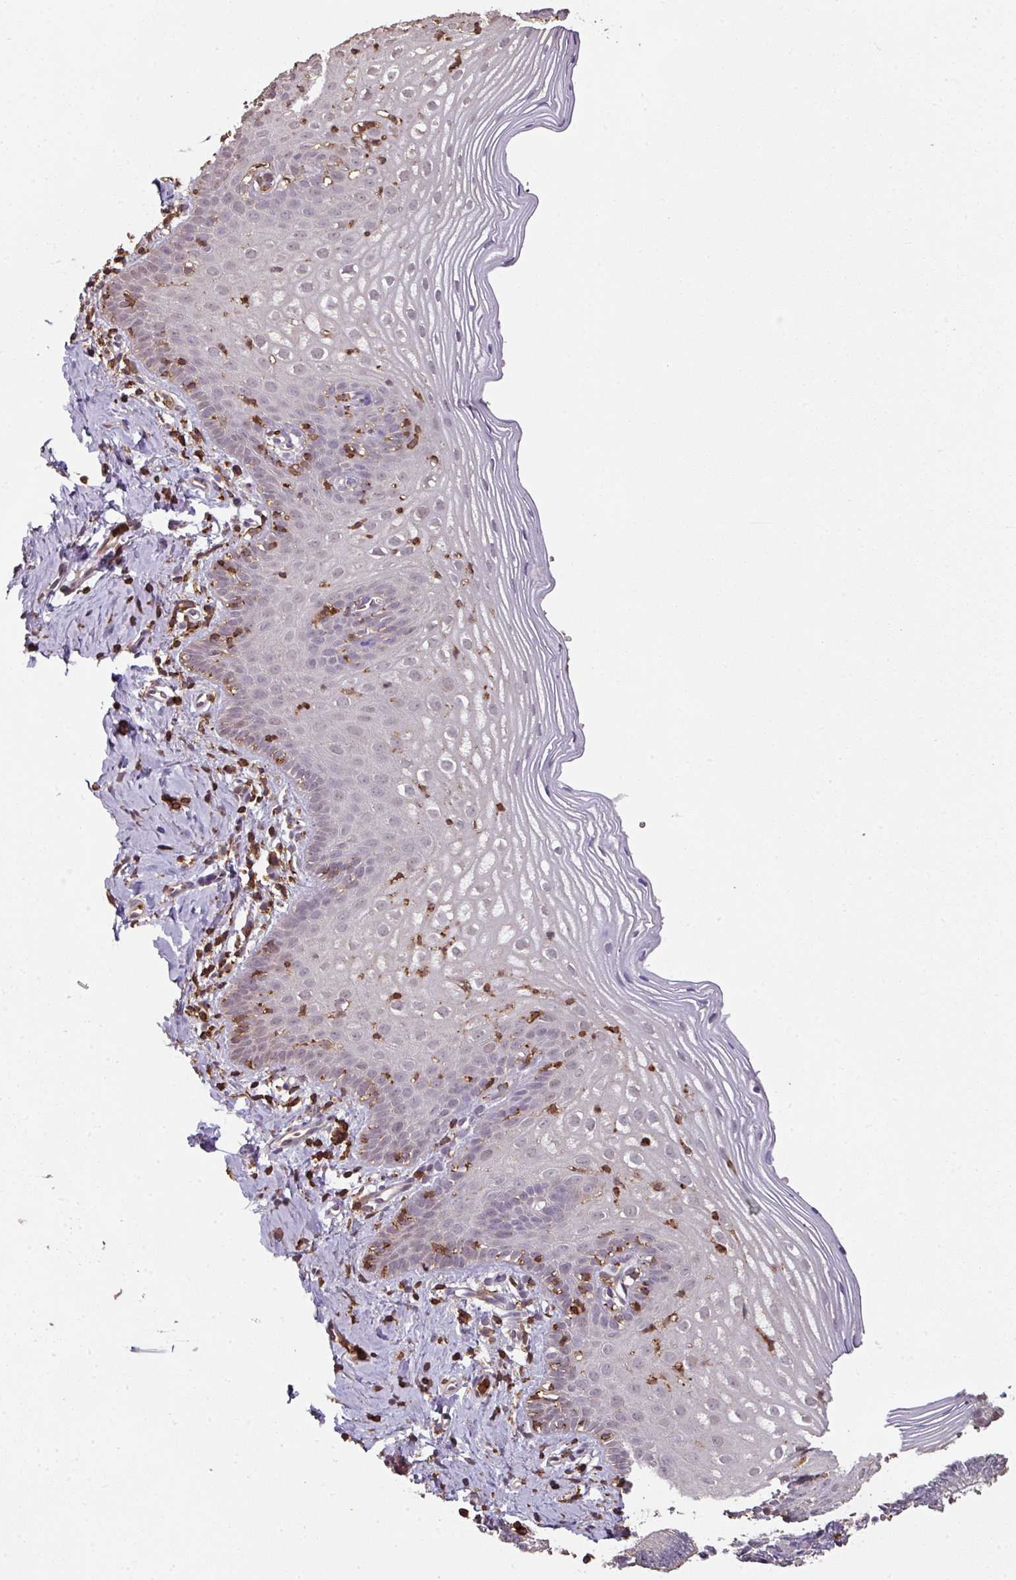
{"staining": {"intensity": "weak", "quantity": ">75%", "location": "cytoplasmic/membranous"}, "tissue": "cervix", "cell_type": "Glandular cells", "image_type": "normal", "snomed": [{"axis": "morphology", "description": "Normal tissue, NOS"}, {"axis": "topography", "description": "Cervix"}], "caption": "Cervix stained with DAB (3,3'-diaminobenzidine) immunohistochemistry demonstrates low levels of weak cytoplasmic/membranous positivity in about >75% of glandular cells. (brown staining indicates protein expression, while blue staining denotes nuclei).", "gene": "OLFML2B", "patient": {"sex": "female", "age": 44}}